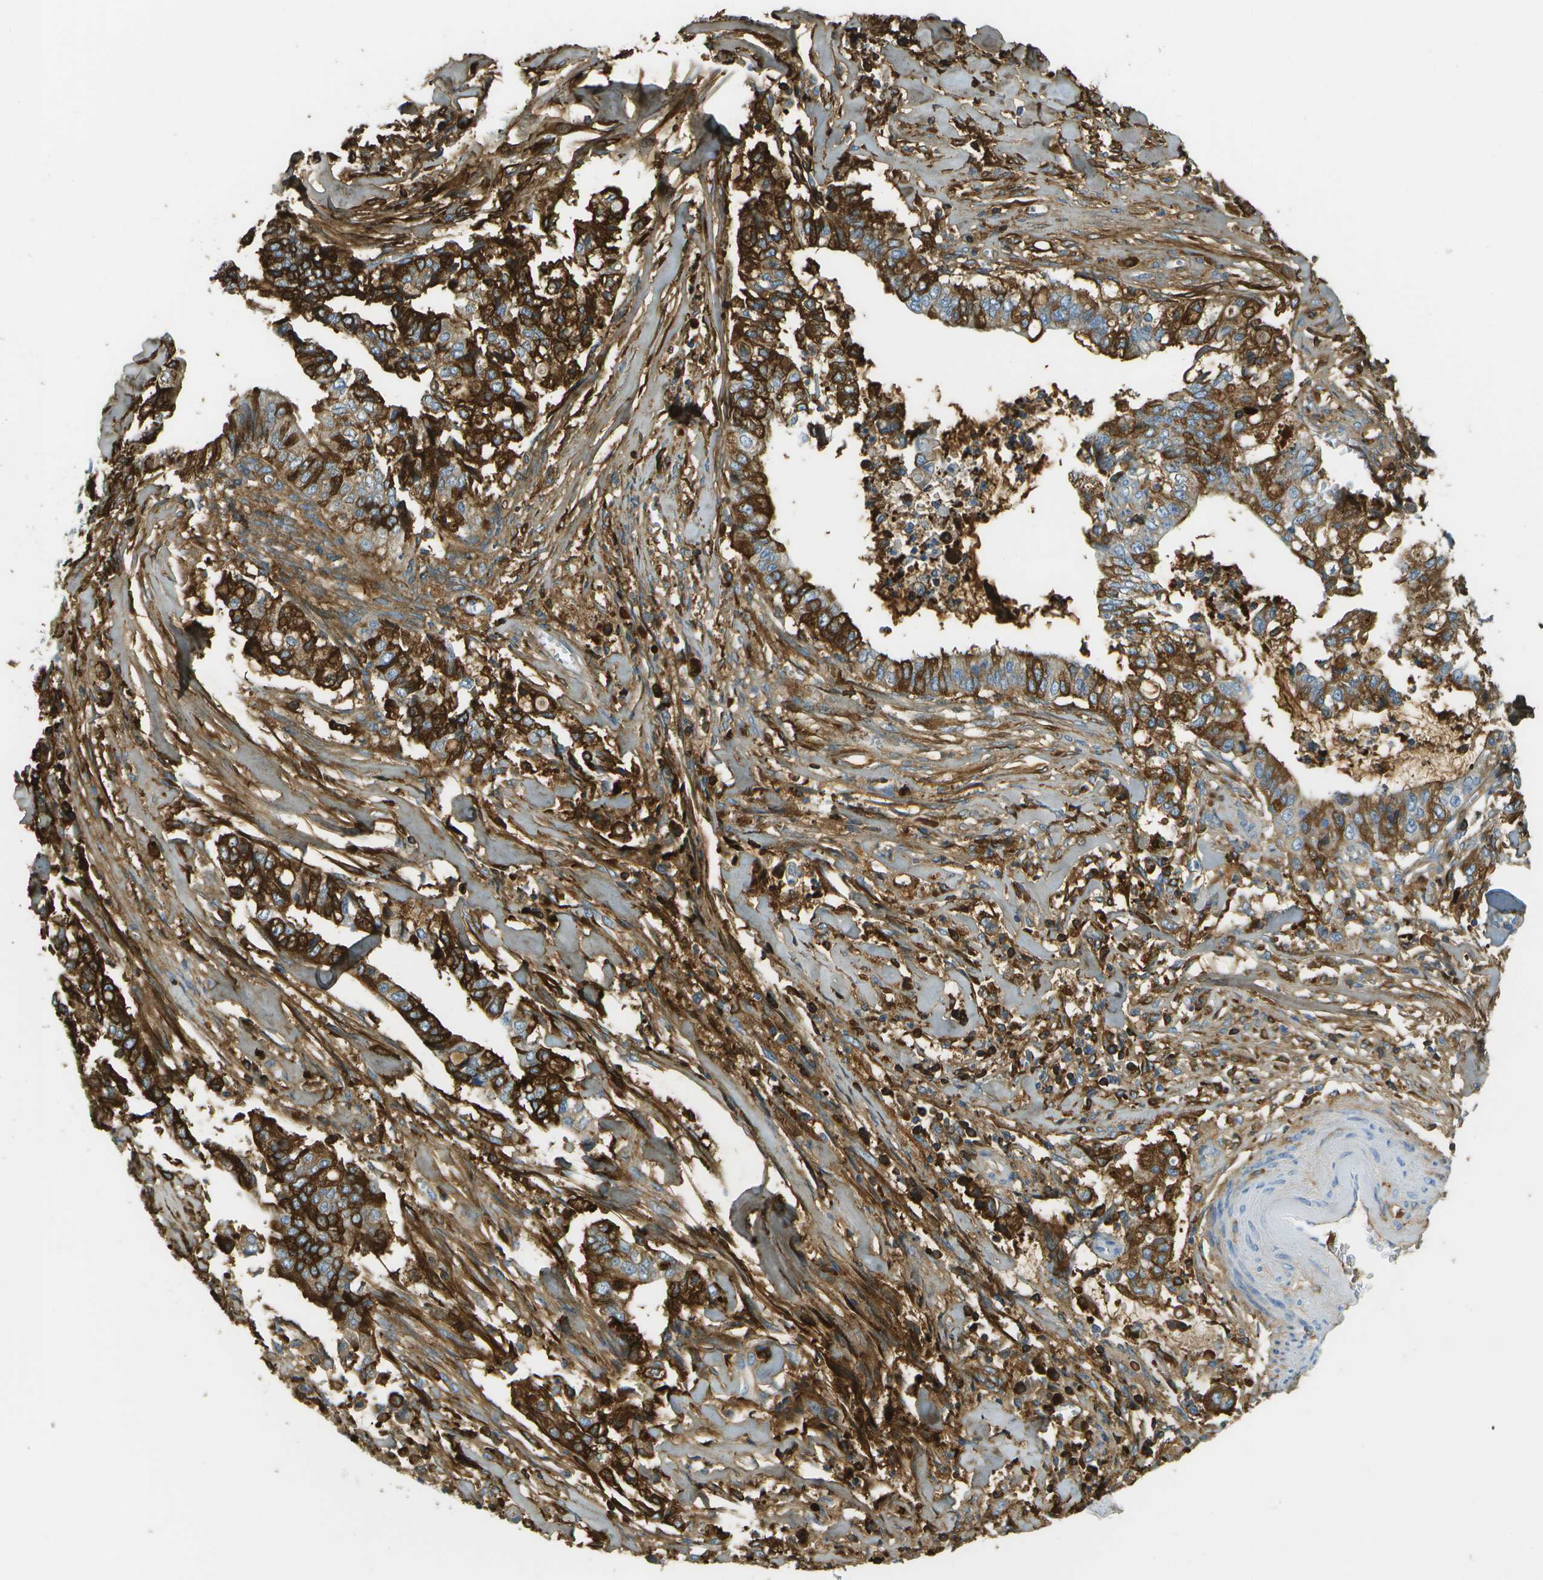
{"staining": {"intensity": "strong", "quantity": ">75%", "location": "cytoplasmic/membranous"}, "tissue": "cervical cancer", "cell_type": "Tumor cells", "image_type": "cancer", "snomed": [{"axis": "morphology", "description": "Adenocarcinoma, NOS"}, {"axis": "topography", "description": "Cervix"}], "caption": "Immunohistochemical staining of human adenocarcinoma (cervical) exhibits strong cytoplasmic/membranous protein positivity in approximately >75% of tumor cells.", "gene": "DCN", "patient": {"sex": "female", "age": 44}}